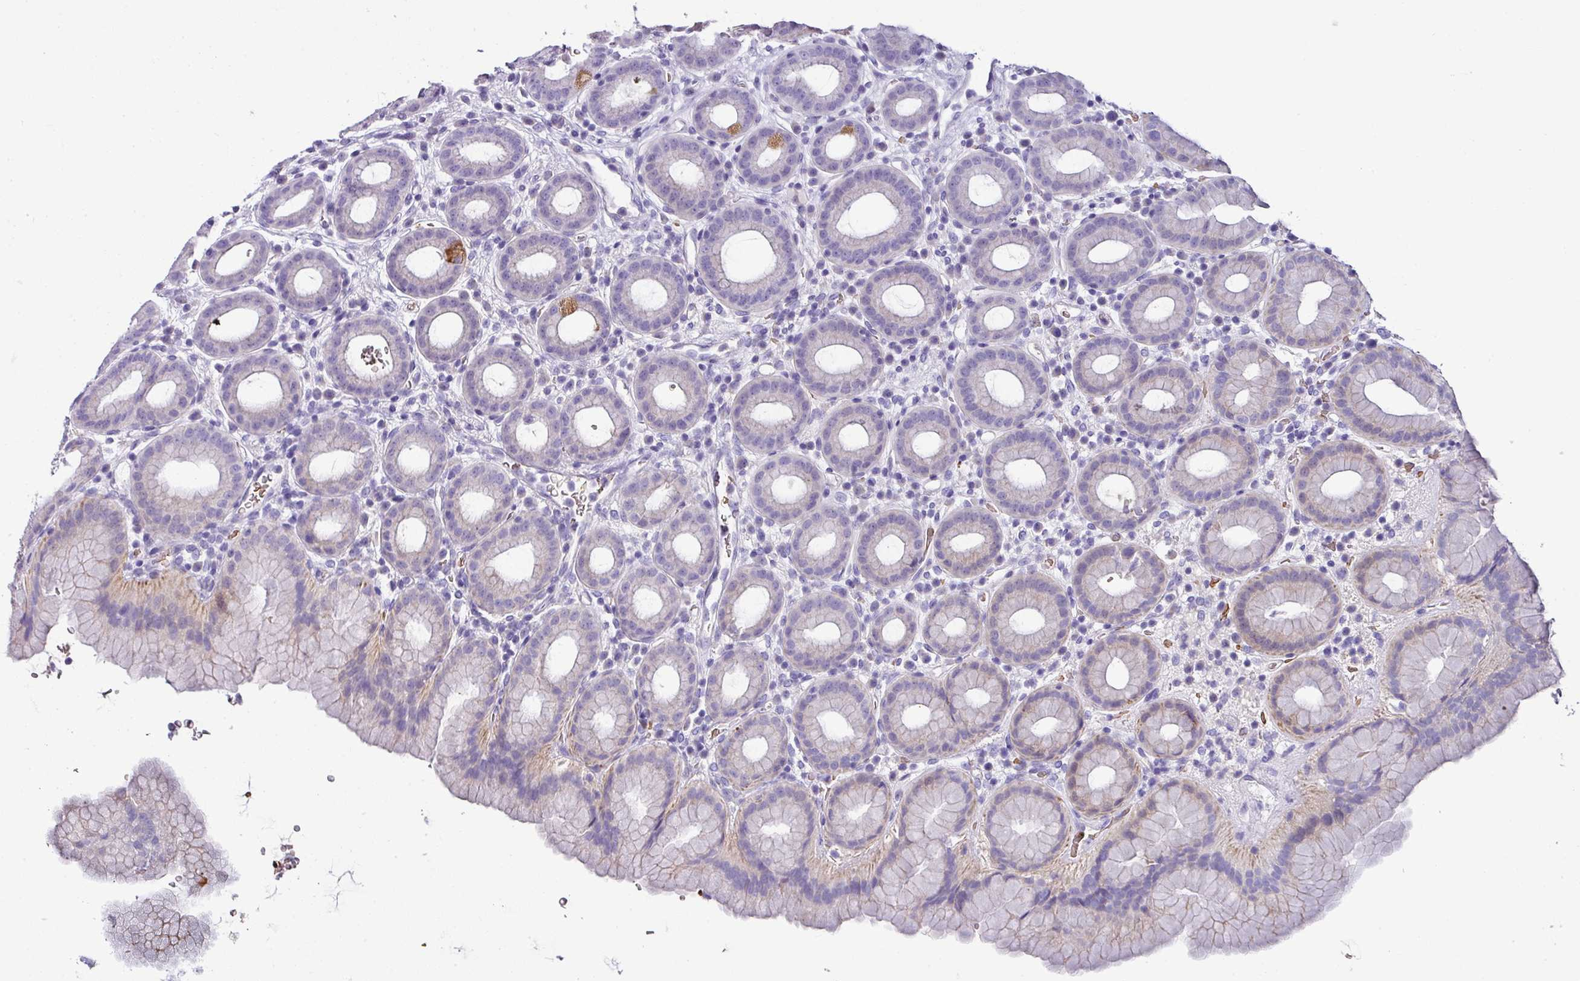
{"staining": {"intensity": "negative", "quantity": "none", "location": "none"}, "tissue": "stomach", "cell_type": "Glandular cells", "image_type": "normal", "snomed": [{"axis": "morphology", "description": "Normal tissue, NOS"}, {"axis": "topography", "description": "Stomach, upper"}, {"axis": "topography", "description": "Stomach, lower"}, {"axis": "topography", "description": "Small intestine"}], "caption": "Glandular cells show no significant positivity in unremarkable stomach. Nuclei are stained in blue.", "gene": "NAPSA", "patient": {"sex": "male", "age": 68}}